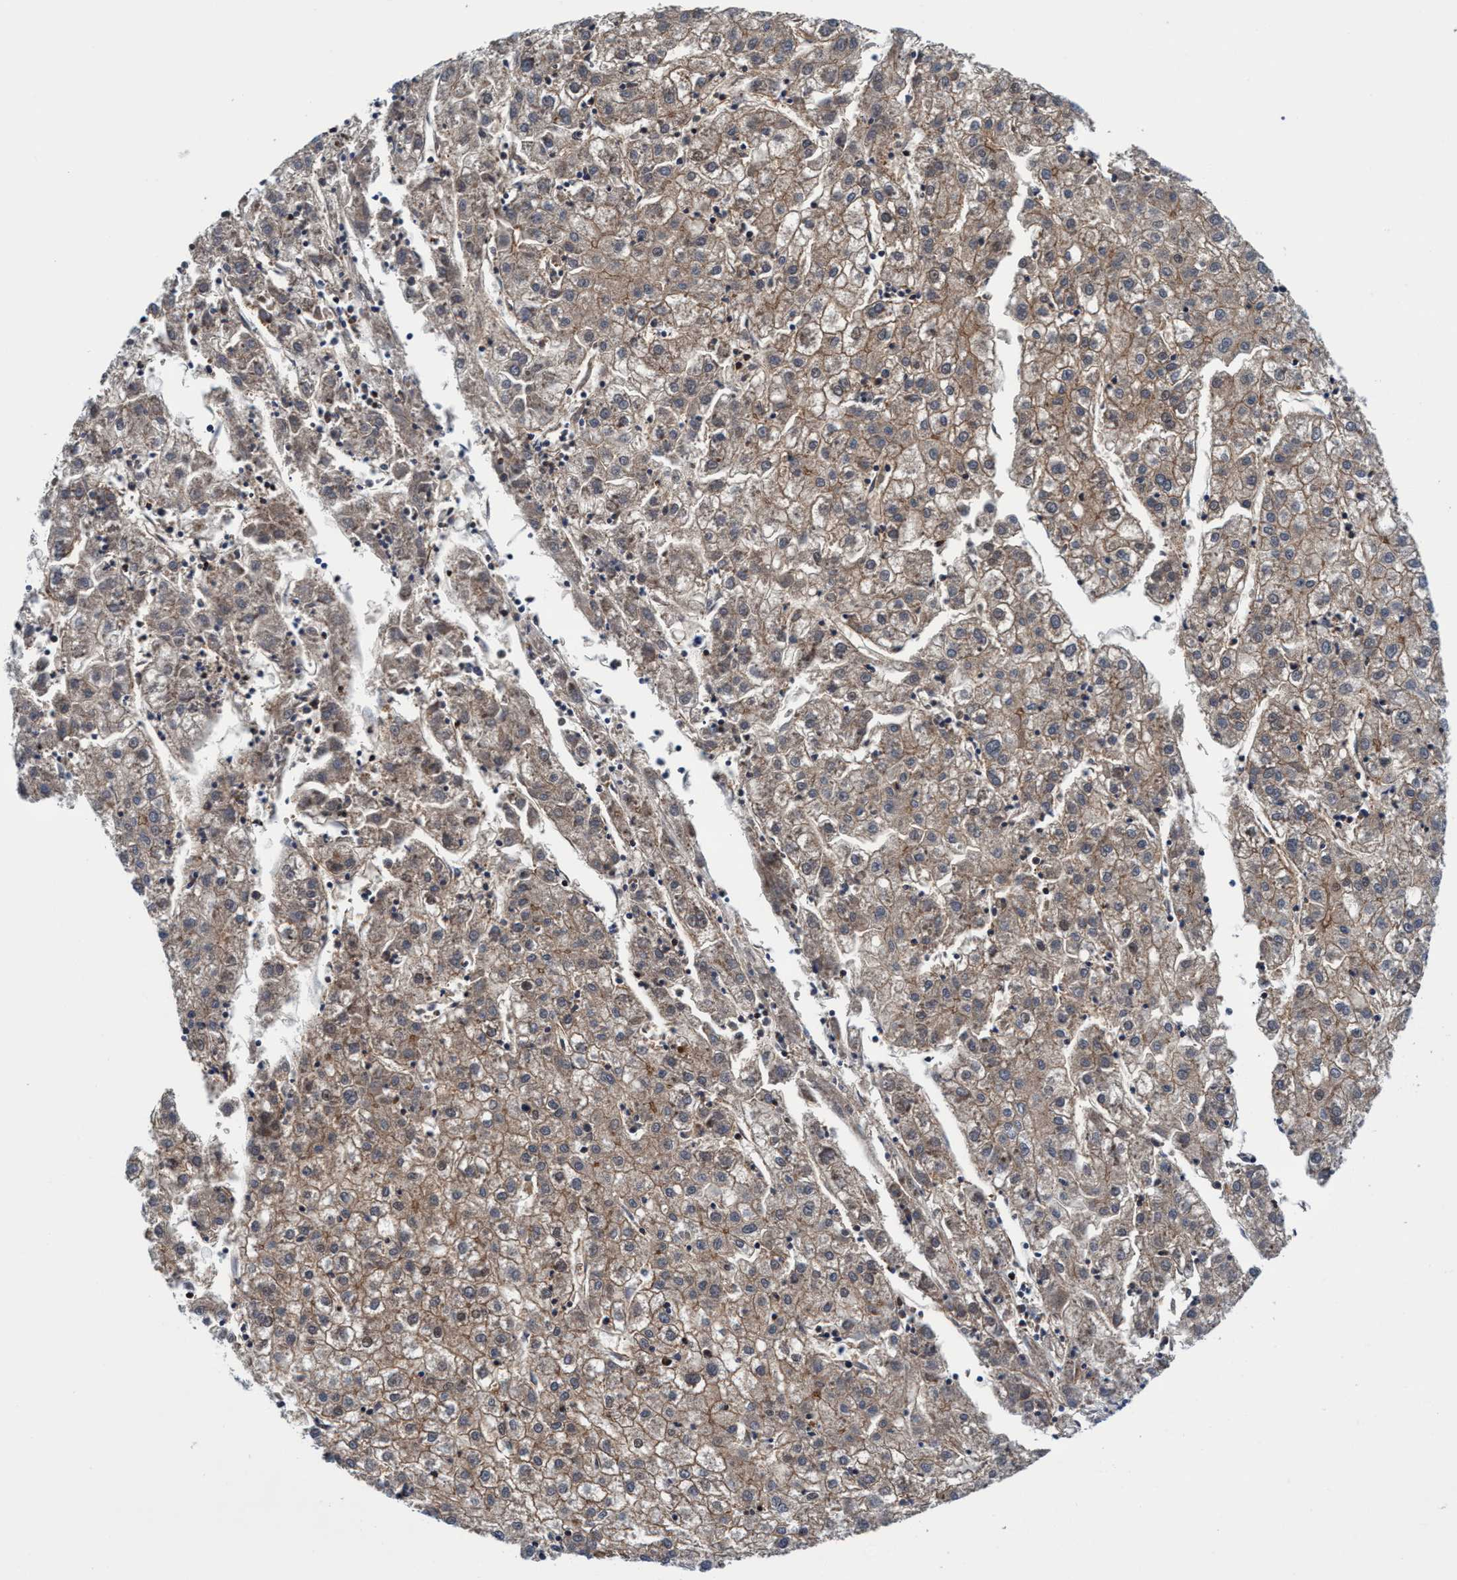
{"staining": {"intensity": "weak", "quantity": ">75%", "location": "cytoplasmic/membranous"}, "tissue": "liver cancer", "cell_type": "Tumor cells", "image_type": "cancer", "snomed": [{"axis": "morphology", "description": "Carcinoma, Hepatocellular, NOS"}, {"axis": "topography", "description": "Liver"}], "caption": "DAB immunohistochemical staining of liver cancer exhibits weak cytoplasmic/membranous protein expression in about >75% of tumor cells.", "gene": "MCM3AP", "patient": {"sex": "male", "age": 72}}